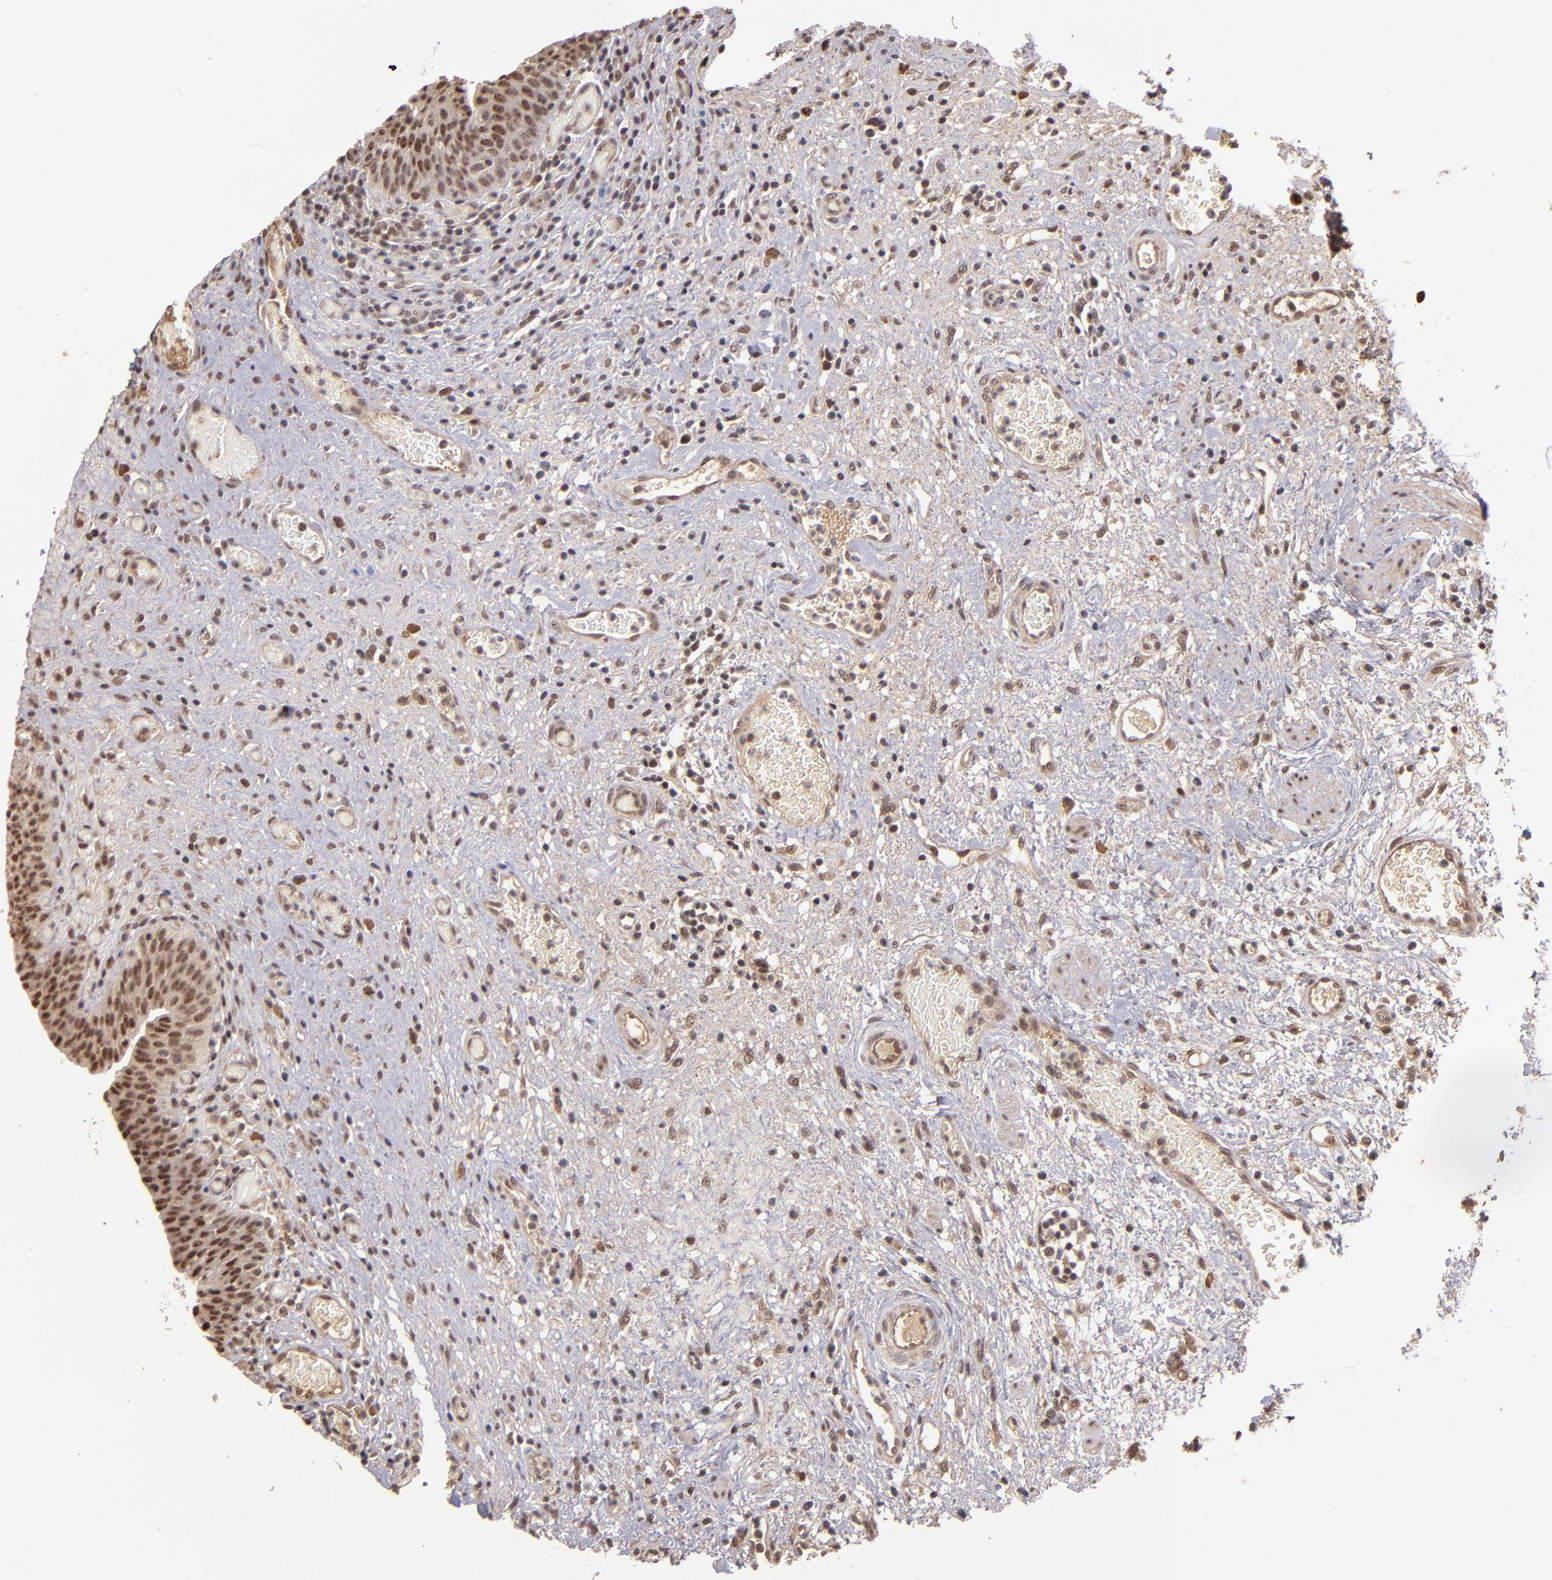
{"staining": {"intensity": "moderate", "quantity": ">75%", "location": "nuclear"}, "tissue": "urinary bladder", "cell_type": "Urothelial cells", "image_type": "normal", "snomed": [{"axis": "morphology", "description": "Normal tissue, NOS"}, {"axis": "morphology", "description": "Urothelial carcinoma, High grade"}, {"axis": "topography", "description": "Urinary bladder"}], "caption": "This histopathology image demonstrates unremarkable urinary bladder stained with IHC to label a protein in brown. The nuclear of urothelial cells show moderate positivity for the protein. Nuclei are counter-stained blue.", "gene": "ABHD12B", "patient": {"sex": "male", "age": 51}}